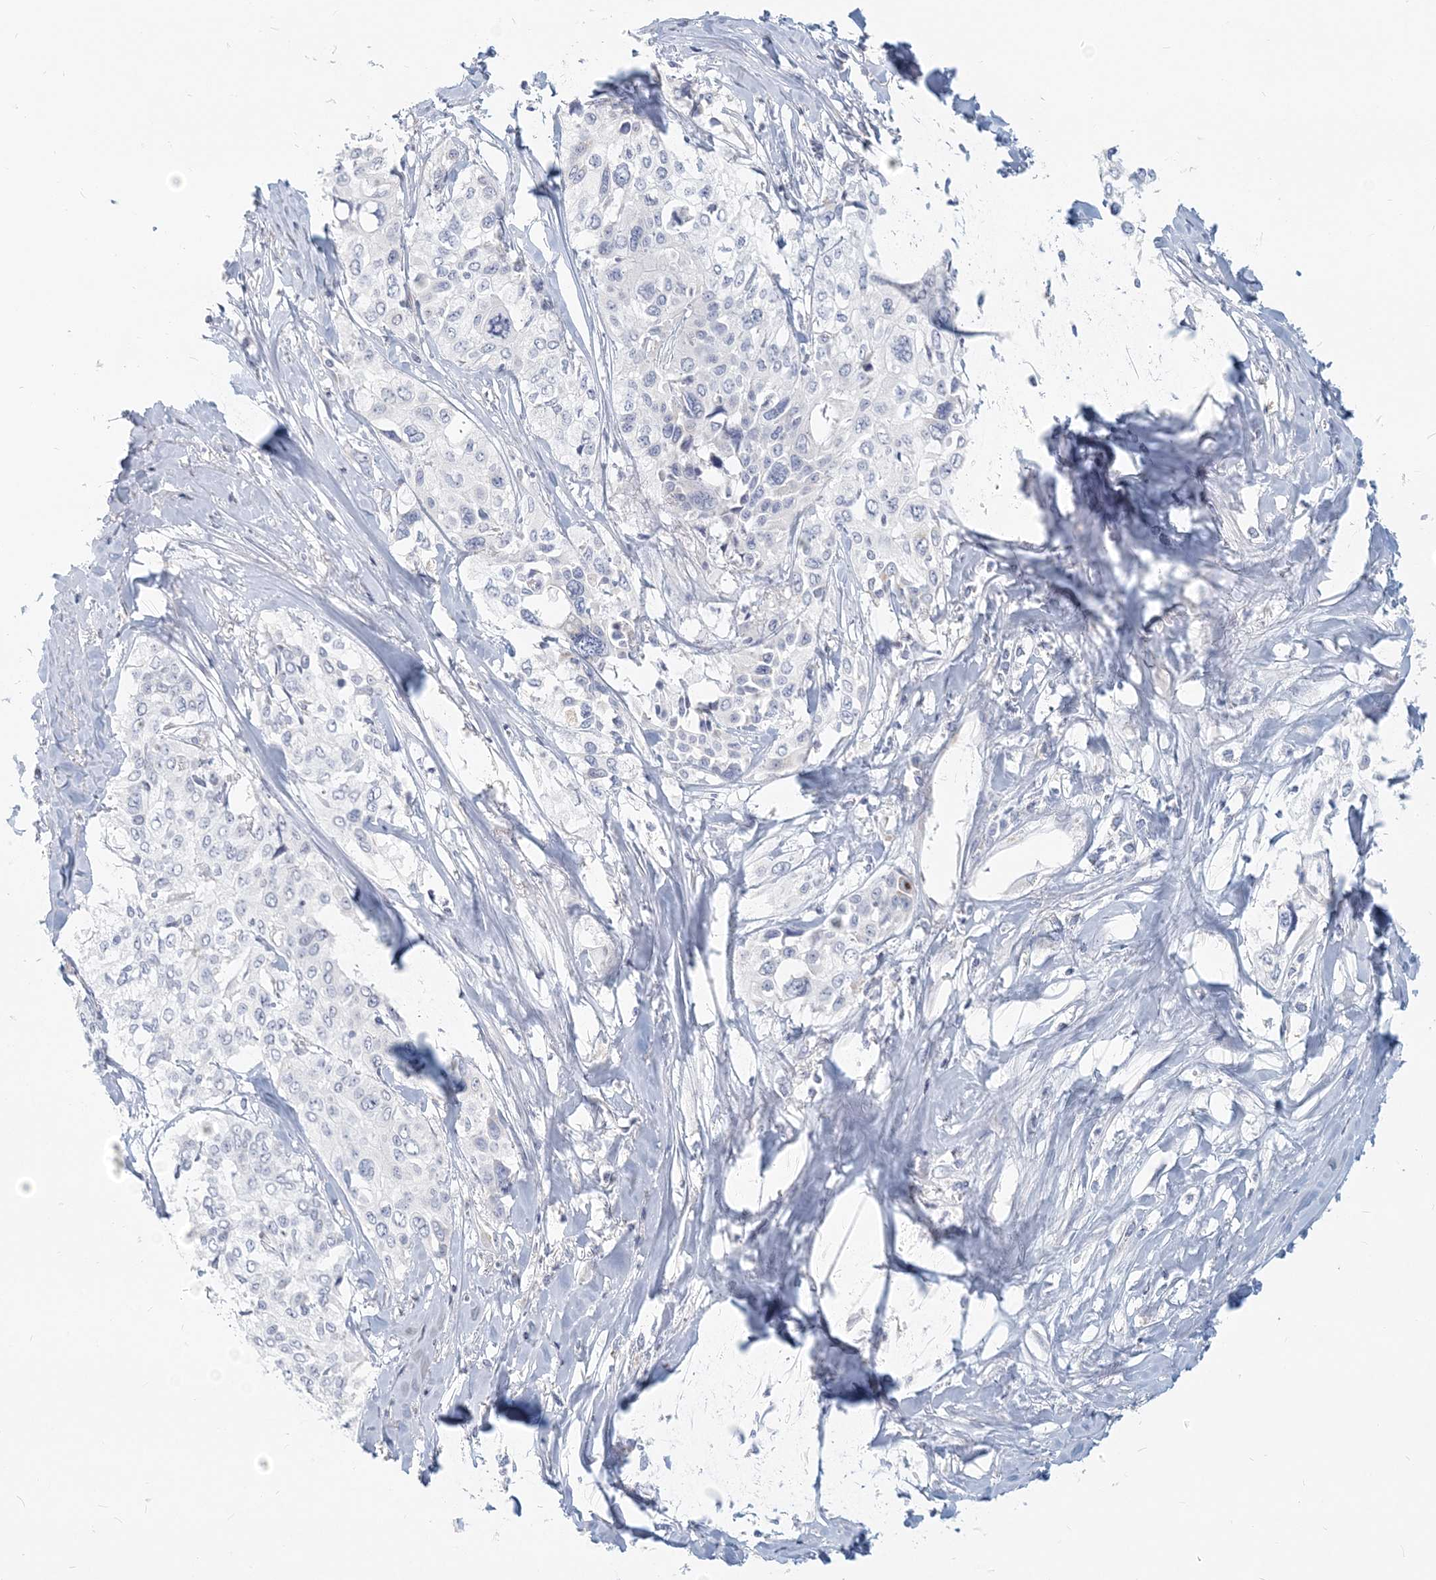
{"staining": {"intensity": "negative", "quantity": "none", "location": "none"}, "tissue": "cervical cancer", "cell_type": "Tumor cells", "image_type": "cancer", "snomed": [{"axis": "morphology", "description": "Squamous cell carcinoma, NOS"}, {"axis": "topography", "description": "Cervix"}], "caption": "DAB immunohistochemical staining of human squamous cell carcinoma (cervical) exhibits no significant staining in tumor cells. (Brightfield microscopy of DAB (3,3'-diaminobenzidine) IHC at high magnification).", "gene": "CSN1S1", "patient": {"sex": "female", "age": 31}}